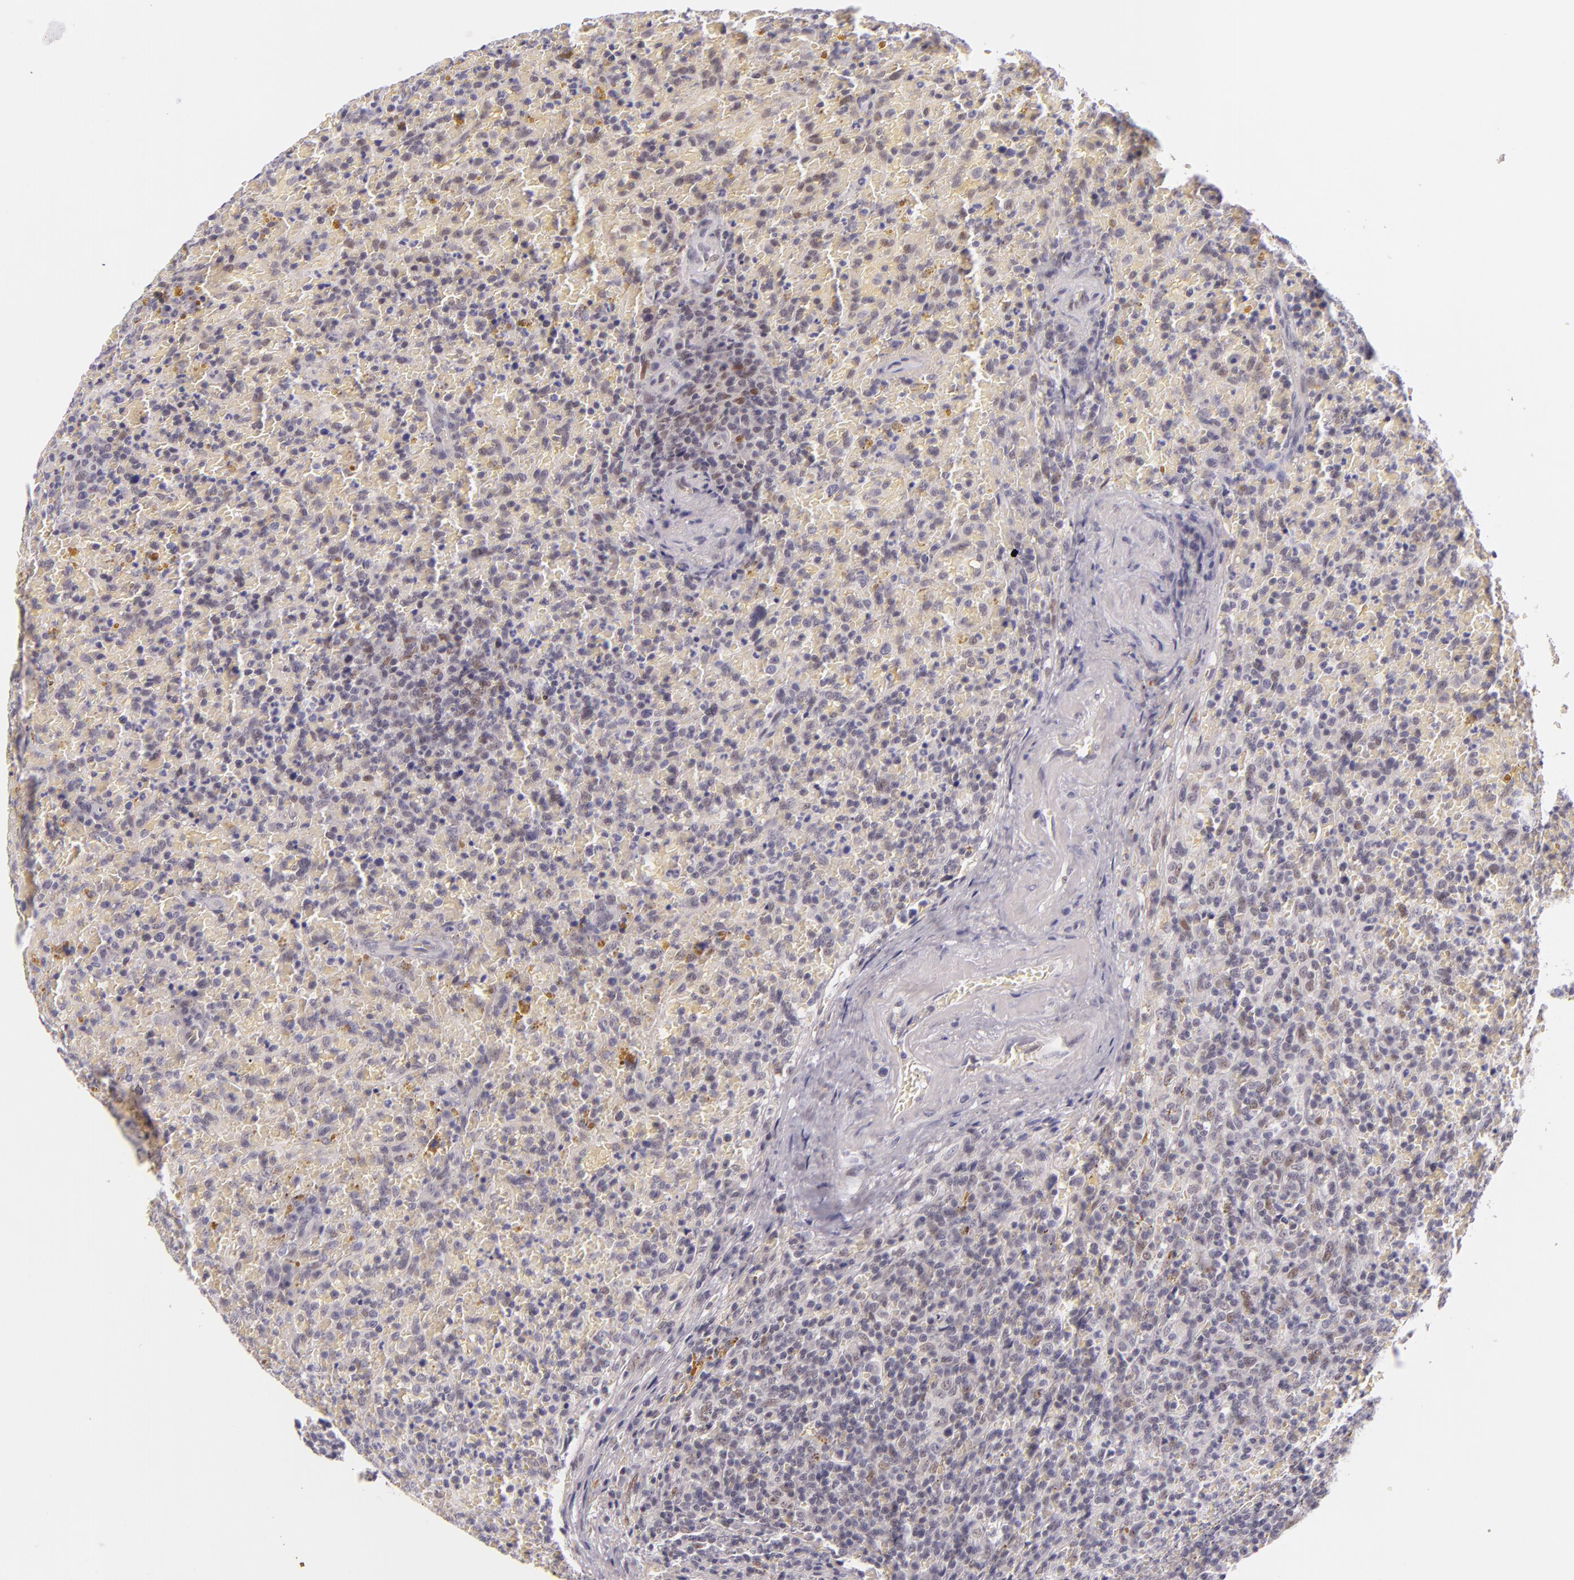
{"staining": {"intensity": "negative", "quantity": "none", "location": "none"}, "tissue": "lymphoma", "cell_type": "Tumor cells", "image_type": "cancer", "snomed": [{"axis": "morphology", "description": "Malignant lymphoma, non-Hodgkin's type, High grade"}, {"axis": "topography", "description": "Spleen"}, {"axis": "topography", "description": "Lymph node"}], "caption": "This micrograph is of lymphoma stained with immunohistochemistry to label a protein in brown with the nuclei are counter-stained blue. There is no positivity in tumor cells. The staining is performed using DAB brown chromogen with nuclei counter-stained in using hematoxylin.", "gene": "BCL3", "patient": {"sex": "female", "age": 70}}